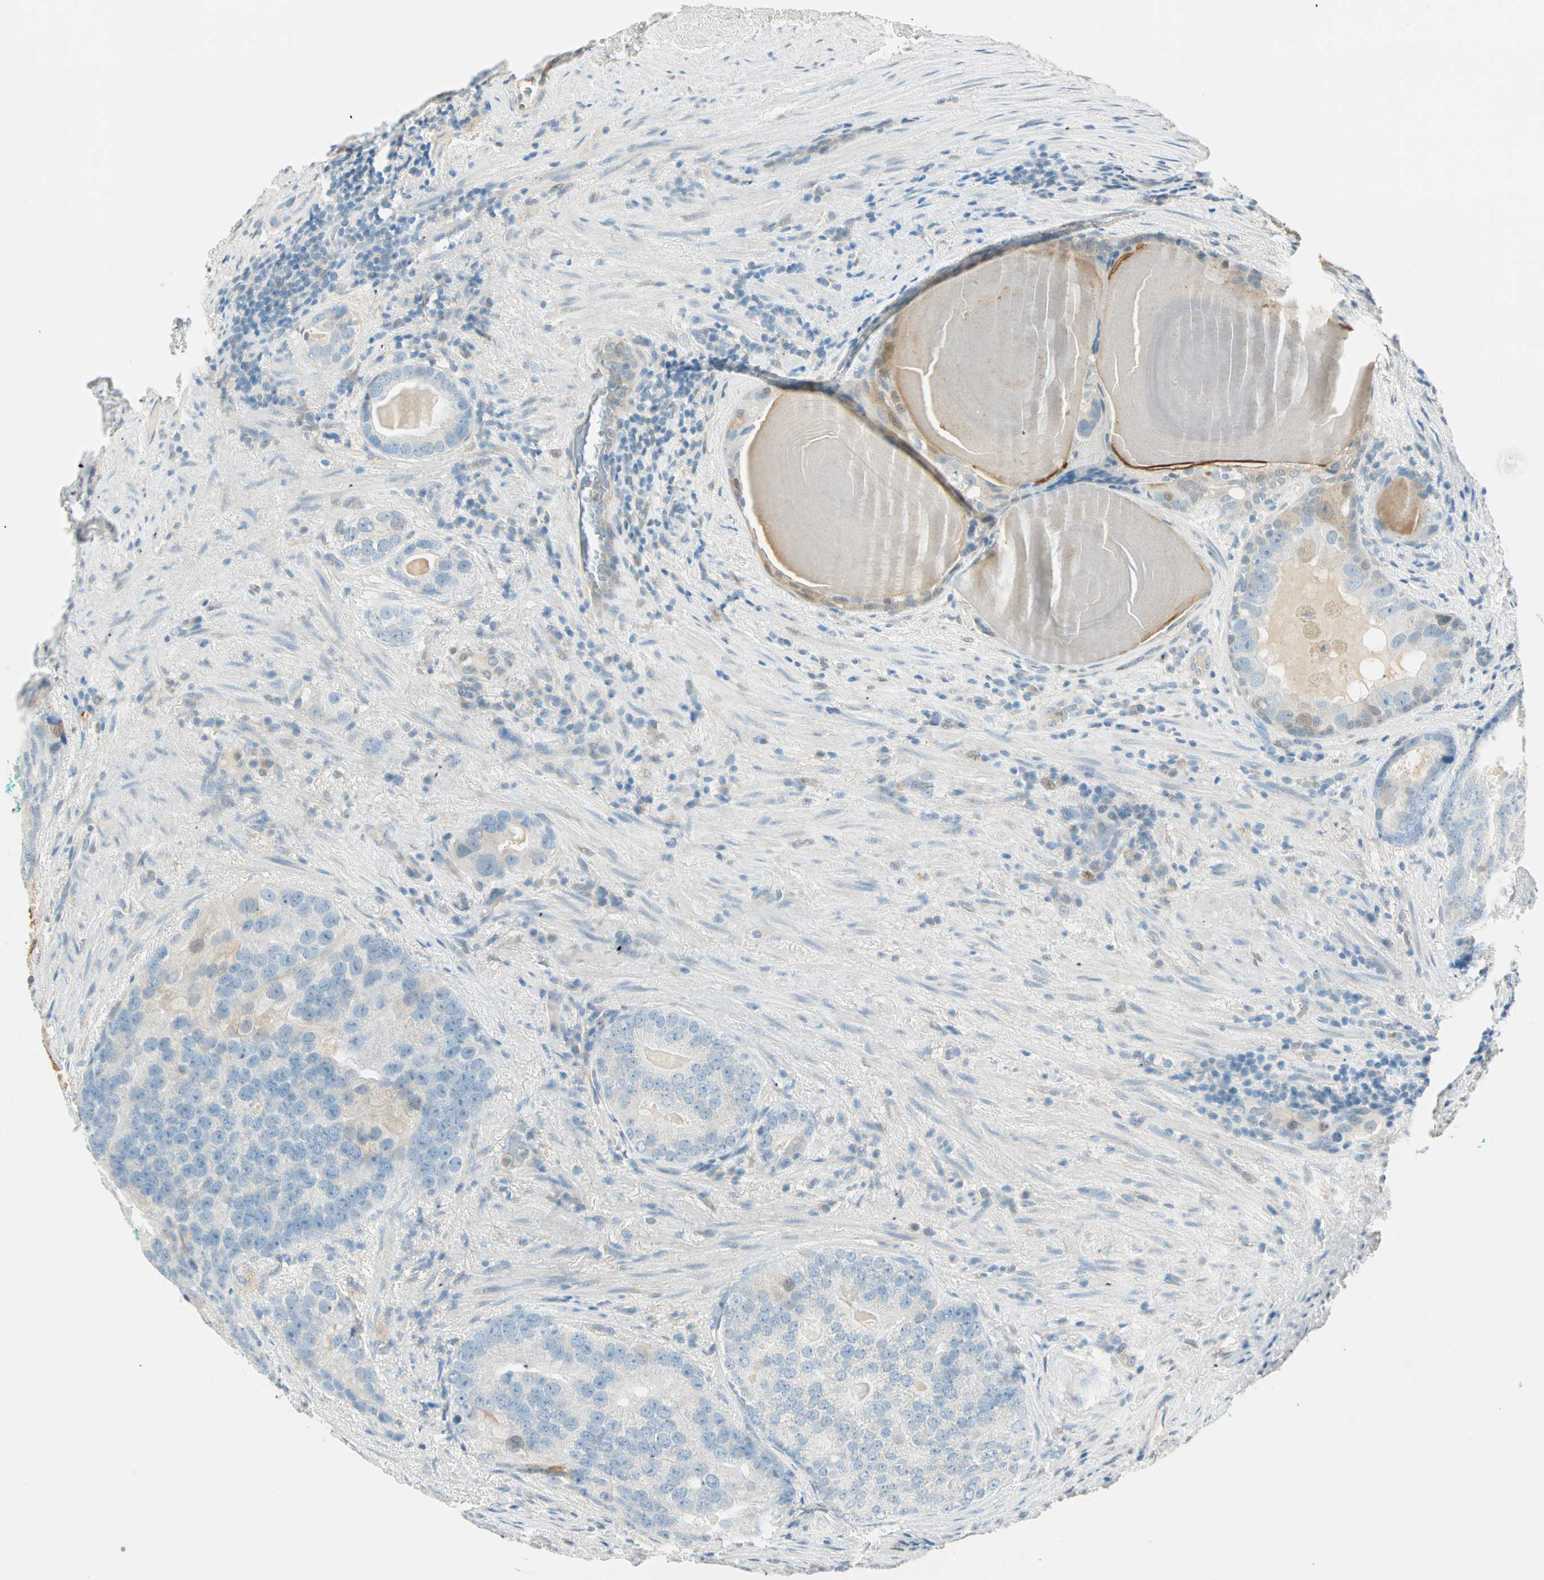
{"staining": {"intensity": "moderate", "quantity": "<25%", "location": "cytoplasmic/membranous"}, "tissue": "prostate cancer", "cell_type": "Tumor cells", "image_type": "cancer", "snomed": [{"axis": "morphology", "description": "Adenocarcinoma, High grade"}, {"axis": "topography", "description": "Prostate"}], "caption": "DAB immunohistochemical staining of human adenocarcinoma (high-grade) (prostate) displays moderate cytoplasmic/membranous protein staining in approximately <25% of tumor cells.", "gene": "S100A1", "patient": {"sex": "male", "age": 66}}